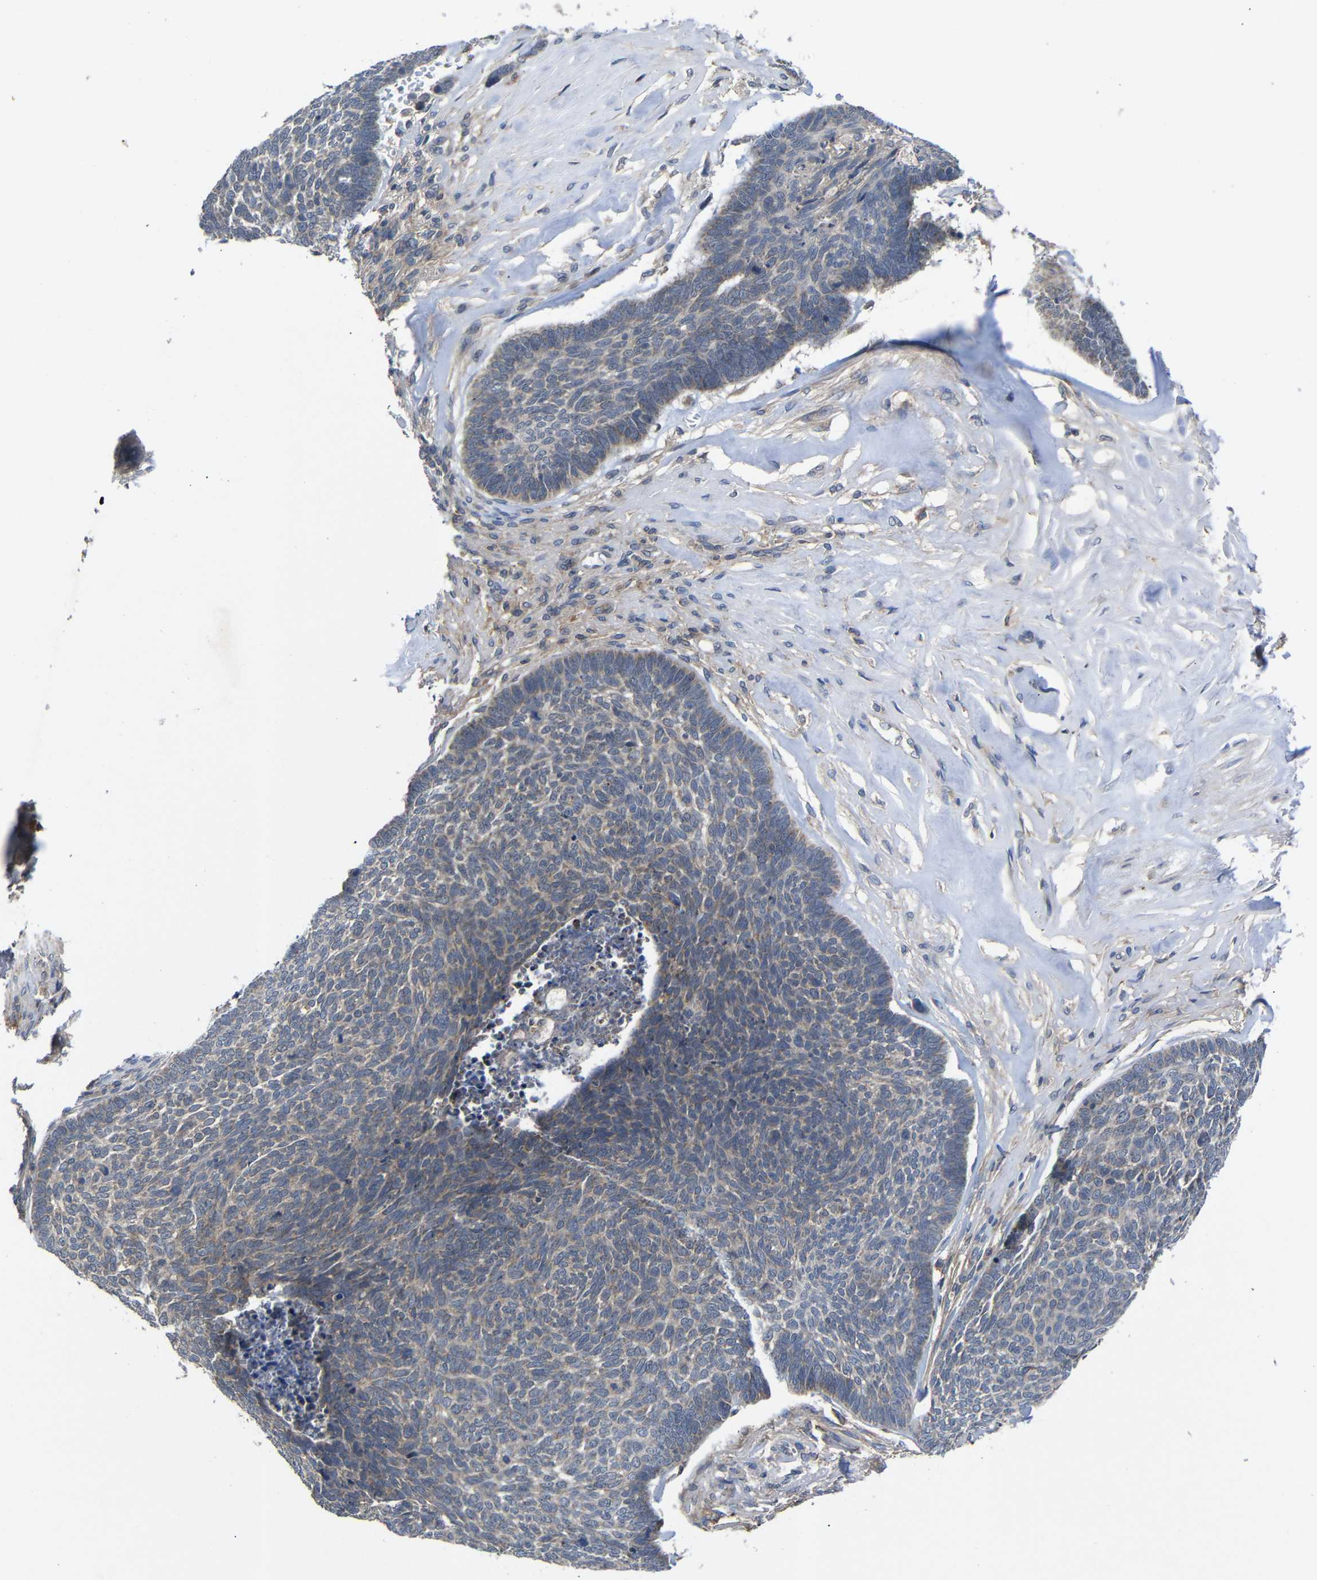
{"staining": {"intensity": "weak", "quantity": "25%-75%", "location": "cytoplasmic/membranous"}, "tissue": "skin cancer", "cell_type": "Tumor cells", "image_type": "cancer", "snomed": [{"axis": "morphology", "description": "Basal cell carcinoma"}, {"axis": "topography", "description": "Skin"}], "caption": "Basal cell carcinoma (skin) stained for a protein (brown) demonstrates weak cytoplasmic/membranous positive positivity in about 25%-75% of tumor cells.", "gene": "LPAR5", "patient": {"sex": "male", "age": 84}}